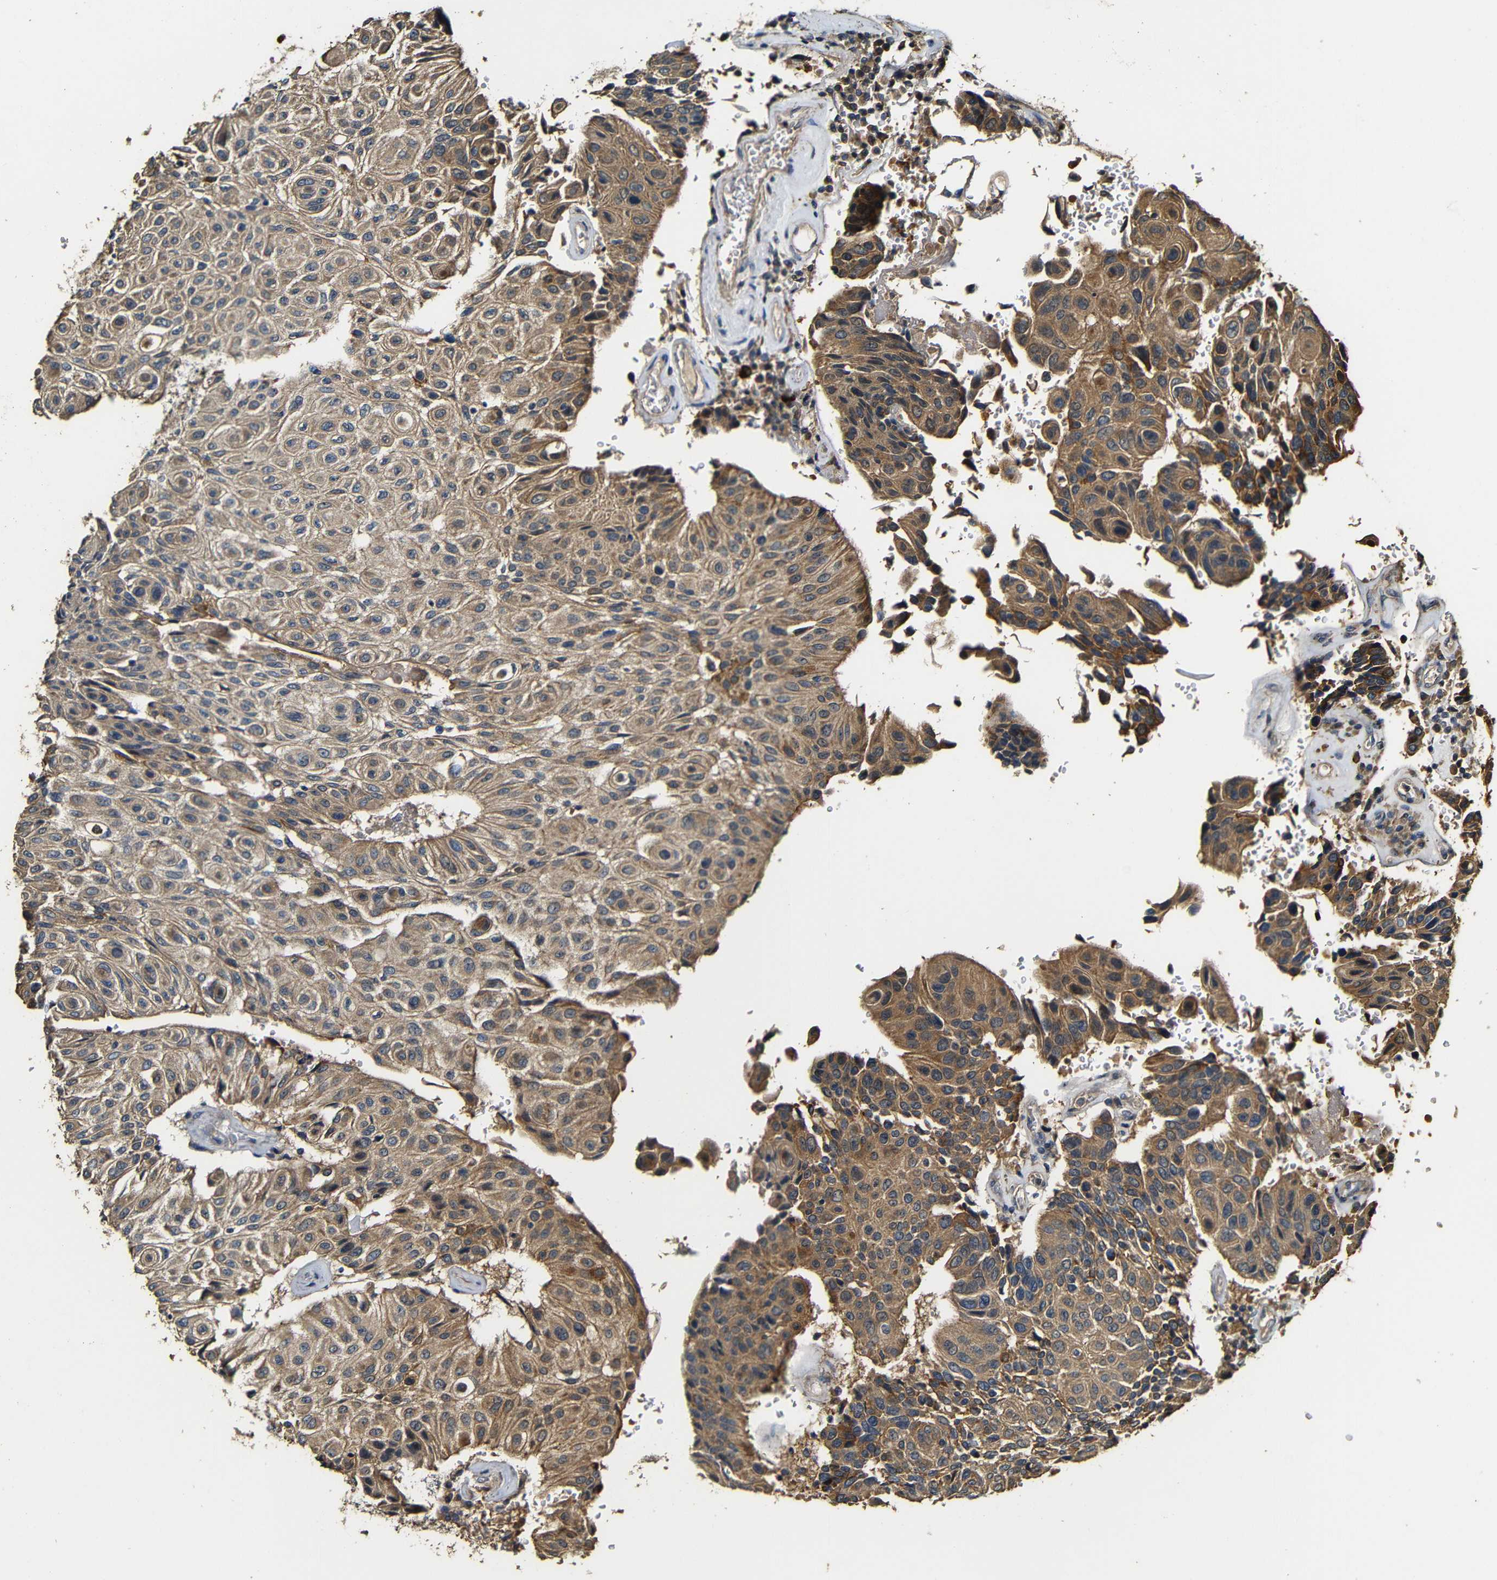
{"staining": {"intensity": "strong", "quantity": ">75%", "location": "cytoplasmic/membranous"}, "tissue": "urothelial cancer", "cell_type": "Tumor cells", "image_type": "cancer", "snomed": [{"axis": "morphology", "description": "Urothelial carcinoma, High grade"}, {"axis": "topography", "description": "Urinary bladder"}], "caption": "This is an image of IHC staining of urothelial cancer, which shows strong positivity in the cytoplasmic/membranous of tumor cells.", "gene": "CASP8", "patient": {"sex": "male", "age": 66}}